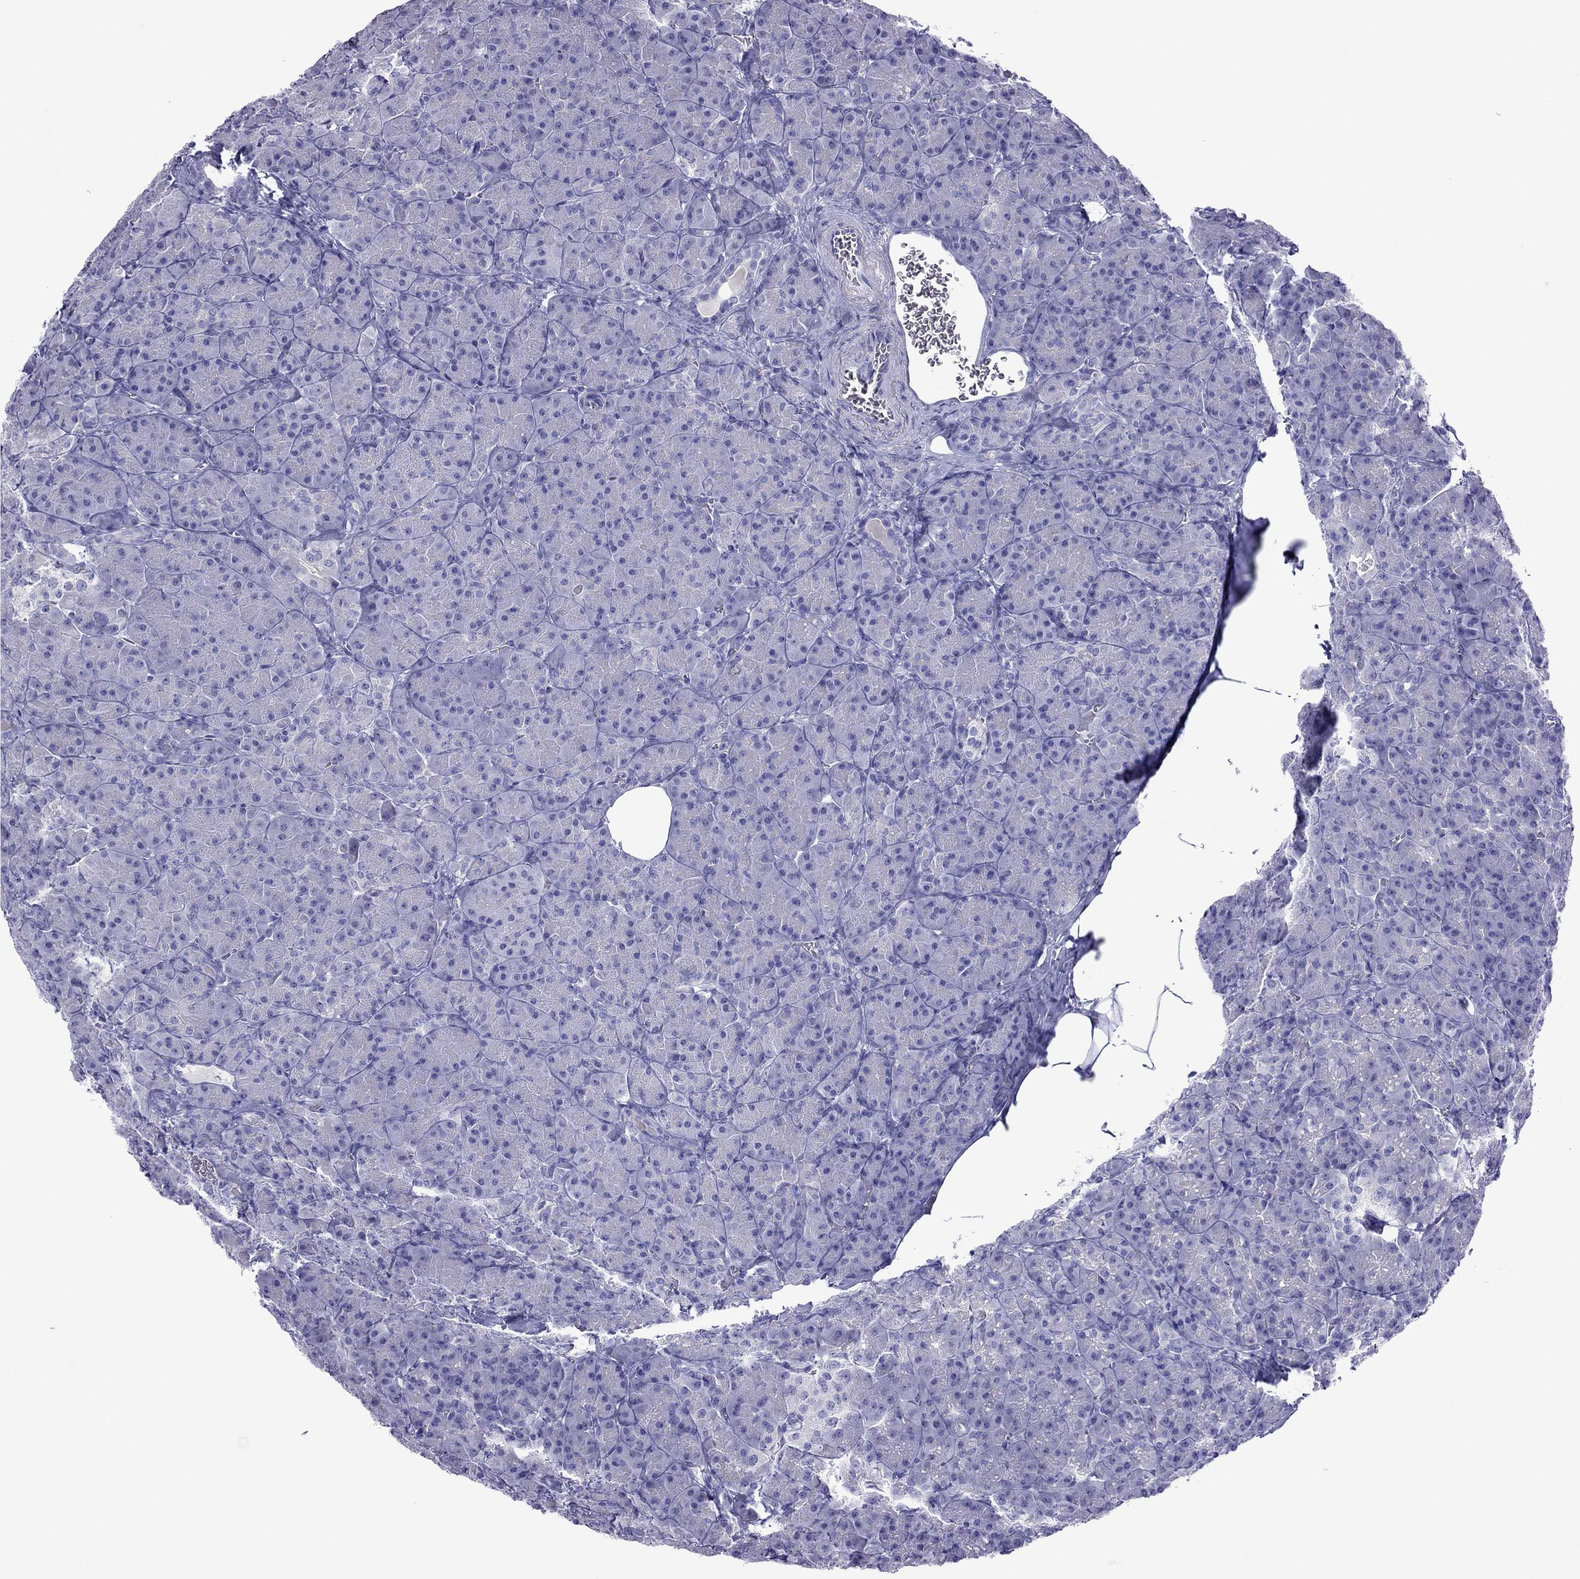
{"staining": {"intensity": "negative", "quantity": "none", "location": "none"}, "tissue": "pancreas", "cell_type": "Exocrine glandular cells", "image_type": "normal", "snomed": [{"axis": "morphology", "description": "Normal tissue, NOS"}, {"axis": "topography", "description": "Pancreas"}], "caption": "This is an IHC photomicrograph of benign human pancreas. There is no positivity in exocrine glandular cells.", "gene": "PCDHA6", "patient": {"sex": "male", "age": 57}}